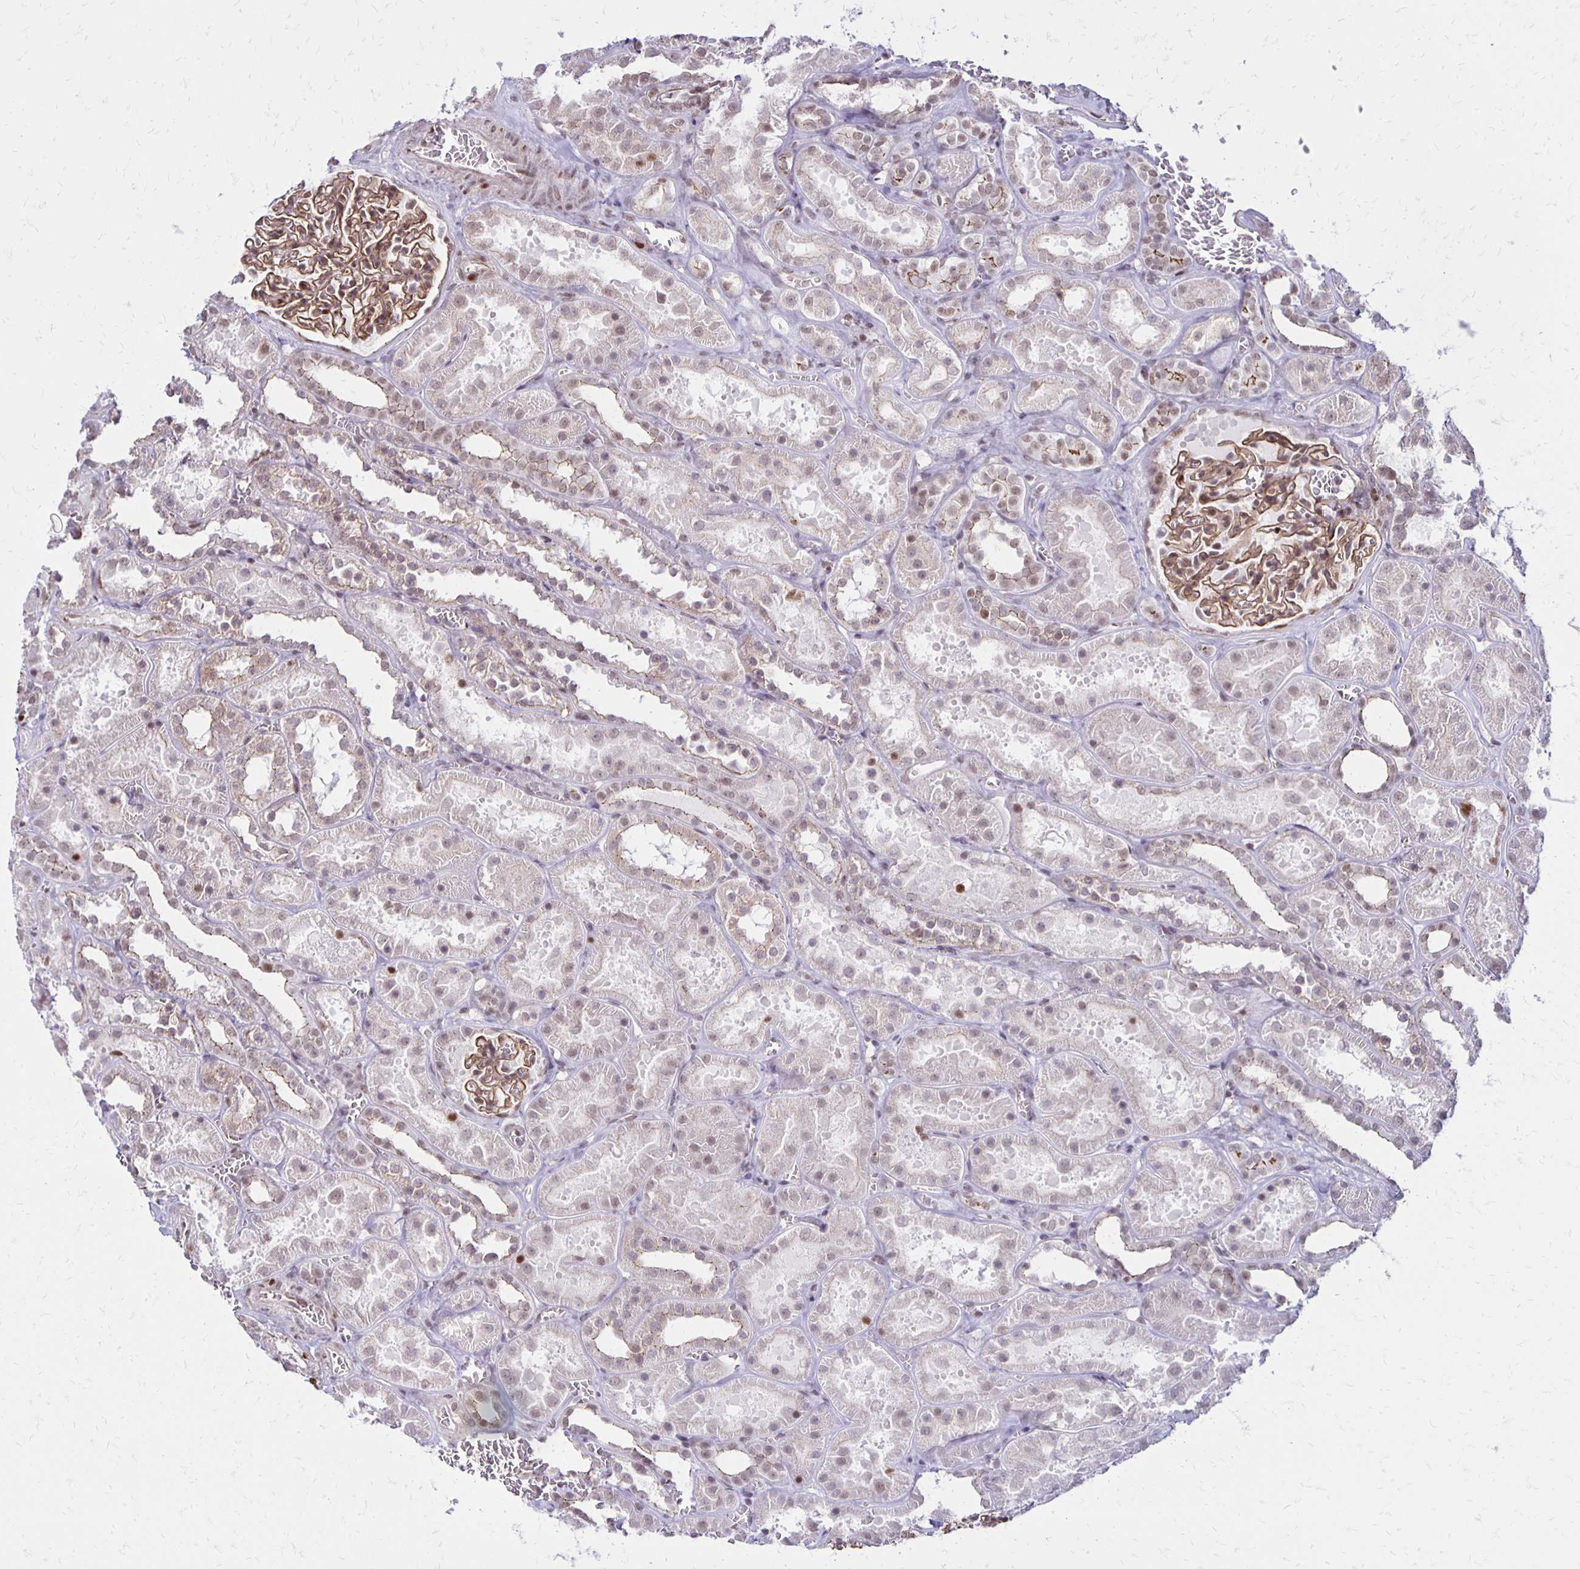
{"staining": {"intensity": "moderate", "quantity": ">75%", "location": "cytoplasmic/membranous,nuclear"}, "tissue": "kidney", "cell_type": "Cells in glomeruli", "image_type": "normal", "snomed": [{"axis": "morphology", "description": "Normal tissue, NOS"}, {"axis": "topography", "description": "Kidney"}], "caption": "About >75% of cells in glomeruli in normal human kidney exhibit moderate cytoplasmic/membranous,nuclear protein positivity as visualized by brown immunohistochemical staining.", "gene": "DDB2", "patient": {"sex": "female", "age": 41}}